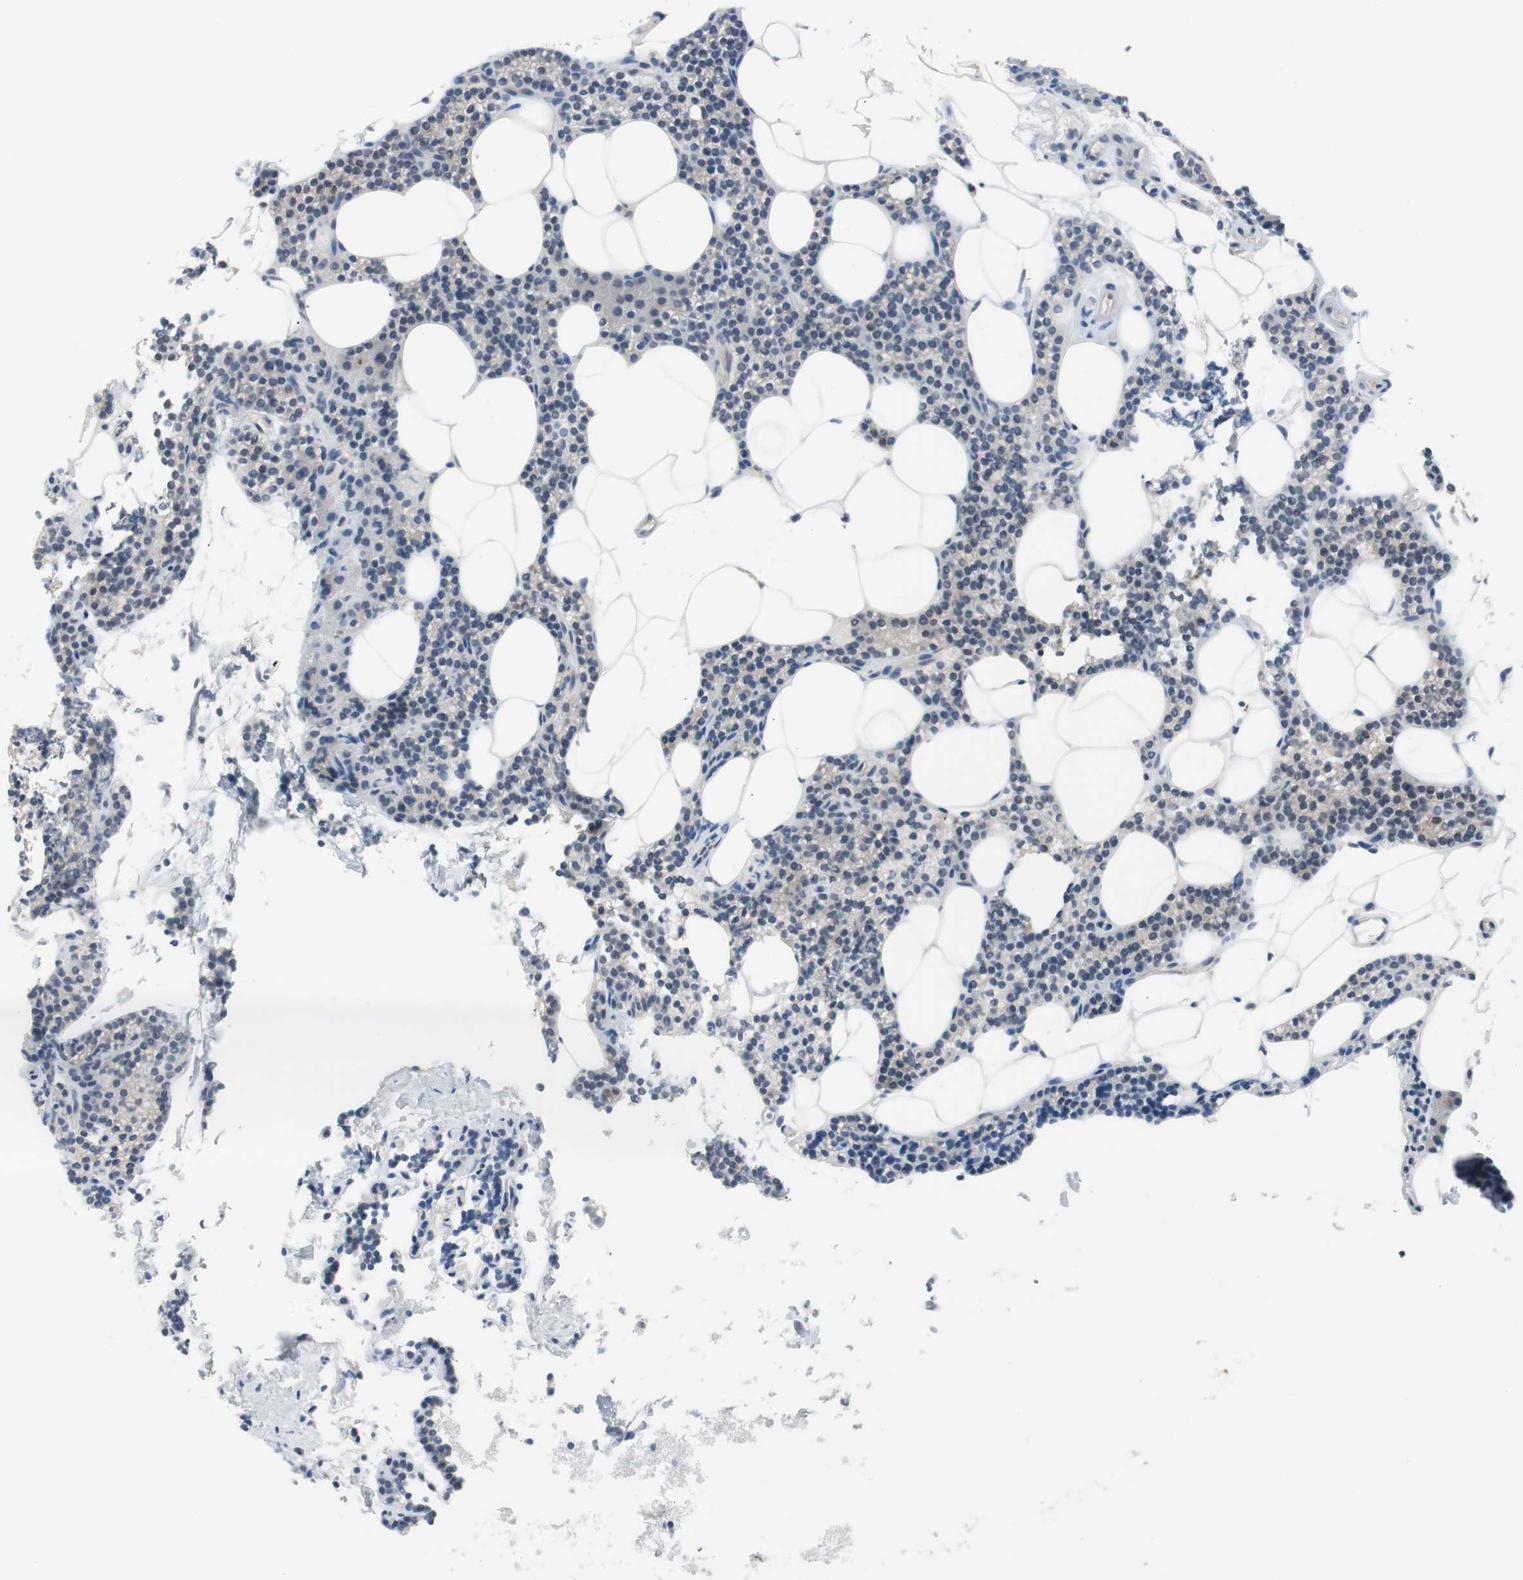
{"staining": {"intensity": "negative", "quantity": "none", "location": "none"}, "tissue": "parathyroid gland", "cell_type": "Glandular cells", "image_type": "normal", "snomed": [{"axis": "morphology", "description": "Normal tissue, NOS"}, {"axis": "topography", "description": "Parathyroid gland"}], "caption": "Immunohistochemistry image of normal human parathyroid gland stained for a protein (brown), which shows no positivity in glandular cells.", "gene": "SWAP70", "patient": {"sex": "male", "age": 66}}